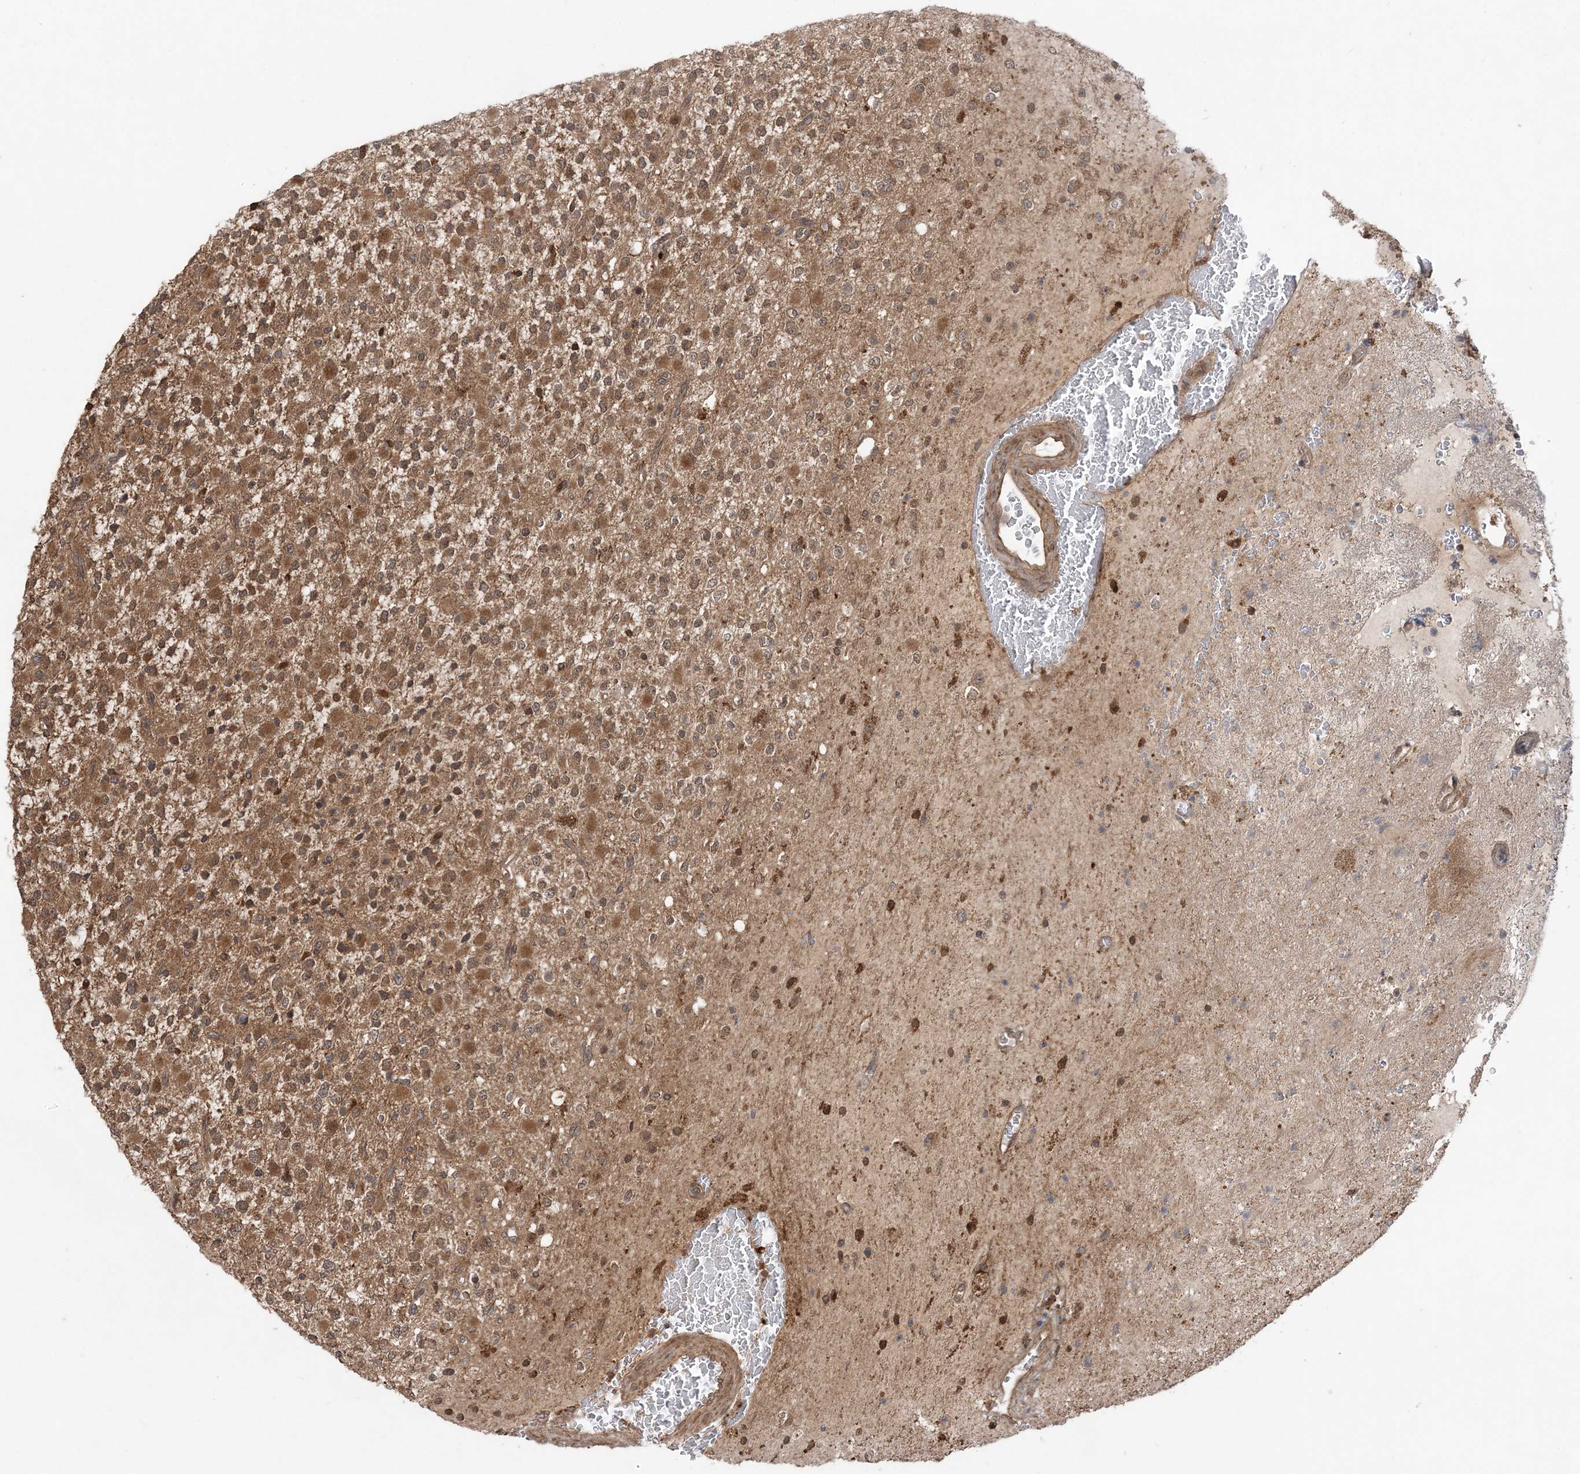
{"staining": {"intensity": "strong", "quantity": ">75%", "location": "cytoplasmic/membranous"}, "tissue": "glioma", "cell_type": "Tumor cells", "image_type": "cancer", "snomed": [{"axis": "morphology", "description": "Glioma, malignant, High grade"}, {"axis": "topography", "description": "Brain"}], "caption": "About >75% of tumor cells in human malignant glioma (high-grade) display strong cytoplasmic/membranous protein staining as visualized by brown immunohistochemical staining.", "gene": "LACC1", "patient": {"sex": "male", "age": 34}}